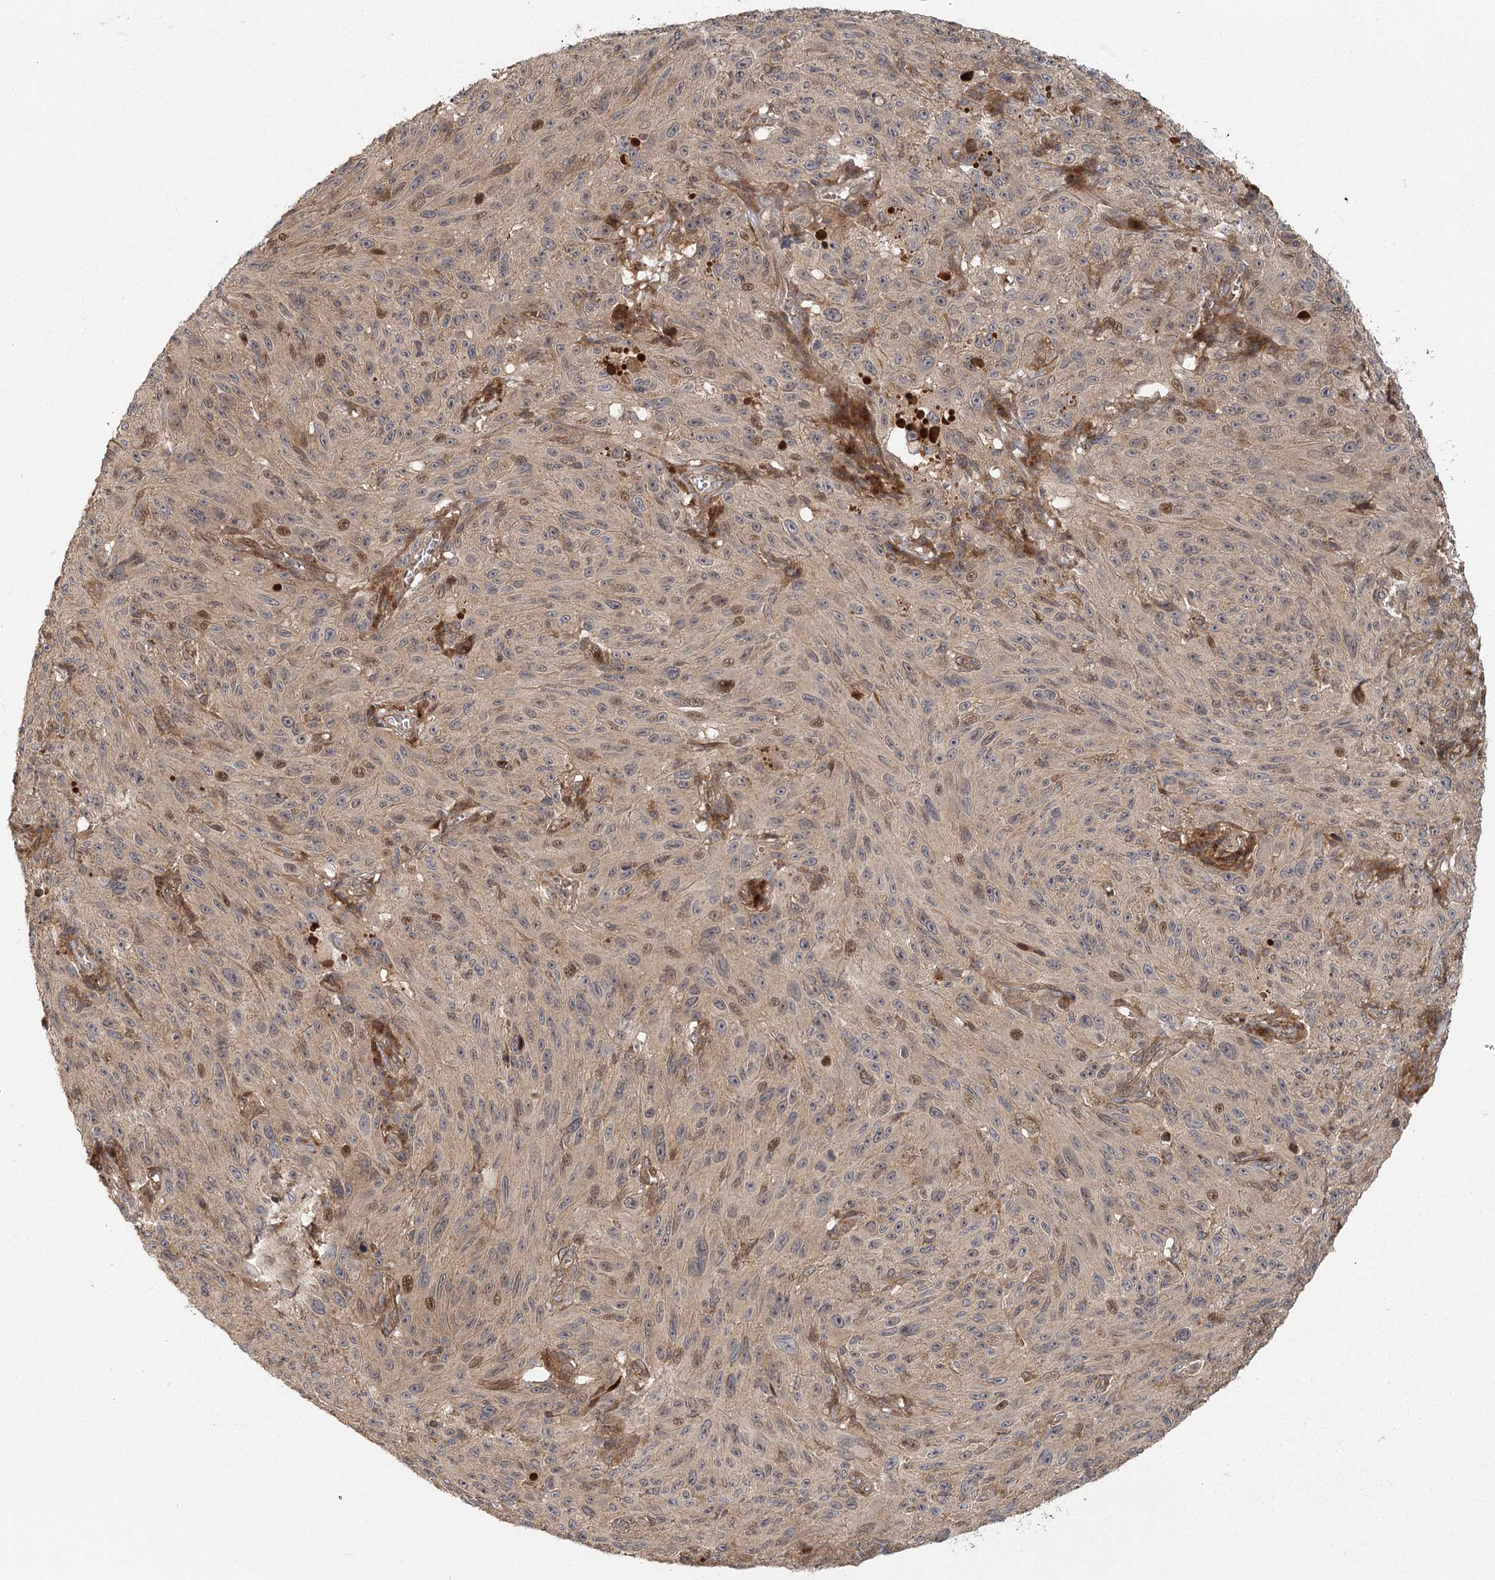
{"staining": {"intensity": "moderate", "quantity": "<25%", "location": "nuclear"}, "tissue": "melanoma", "cell_type": "Tumor cells", "image_type": "cancer", "snomed": [{"axis": "morphology", "description": "Malignant melanoma, NOS"}, {"axis": "topography", "description": "Skin"}], "caption": "A low amount of moderate nuclear positivity is present in about <25% of tumor cells in malignant melanoma tissue.", "gene": "RAPGEF6", "patient": {"sex": "female", "age": 82}}